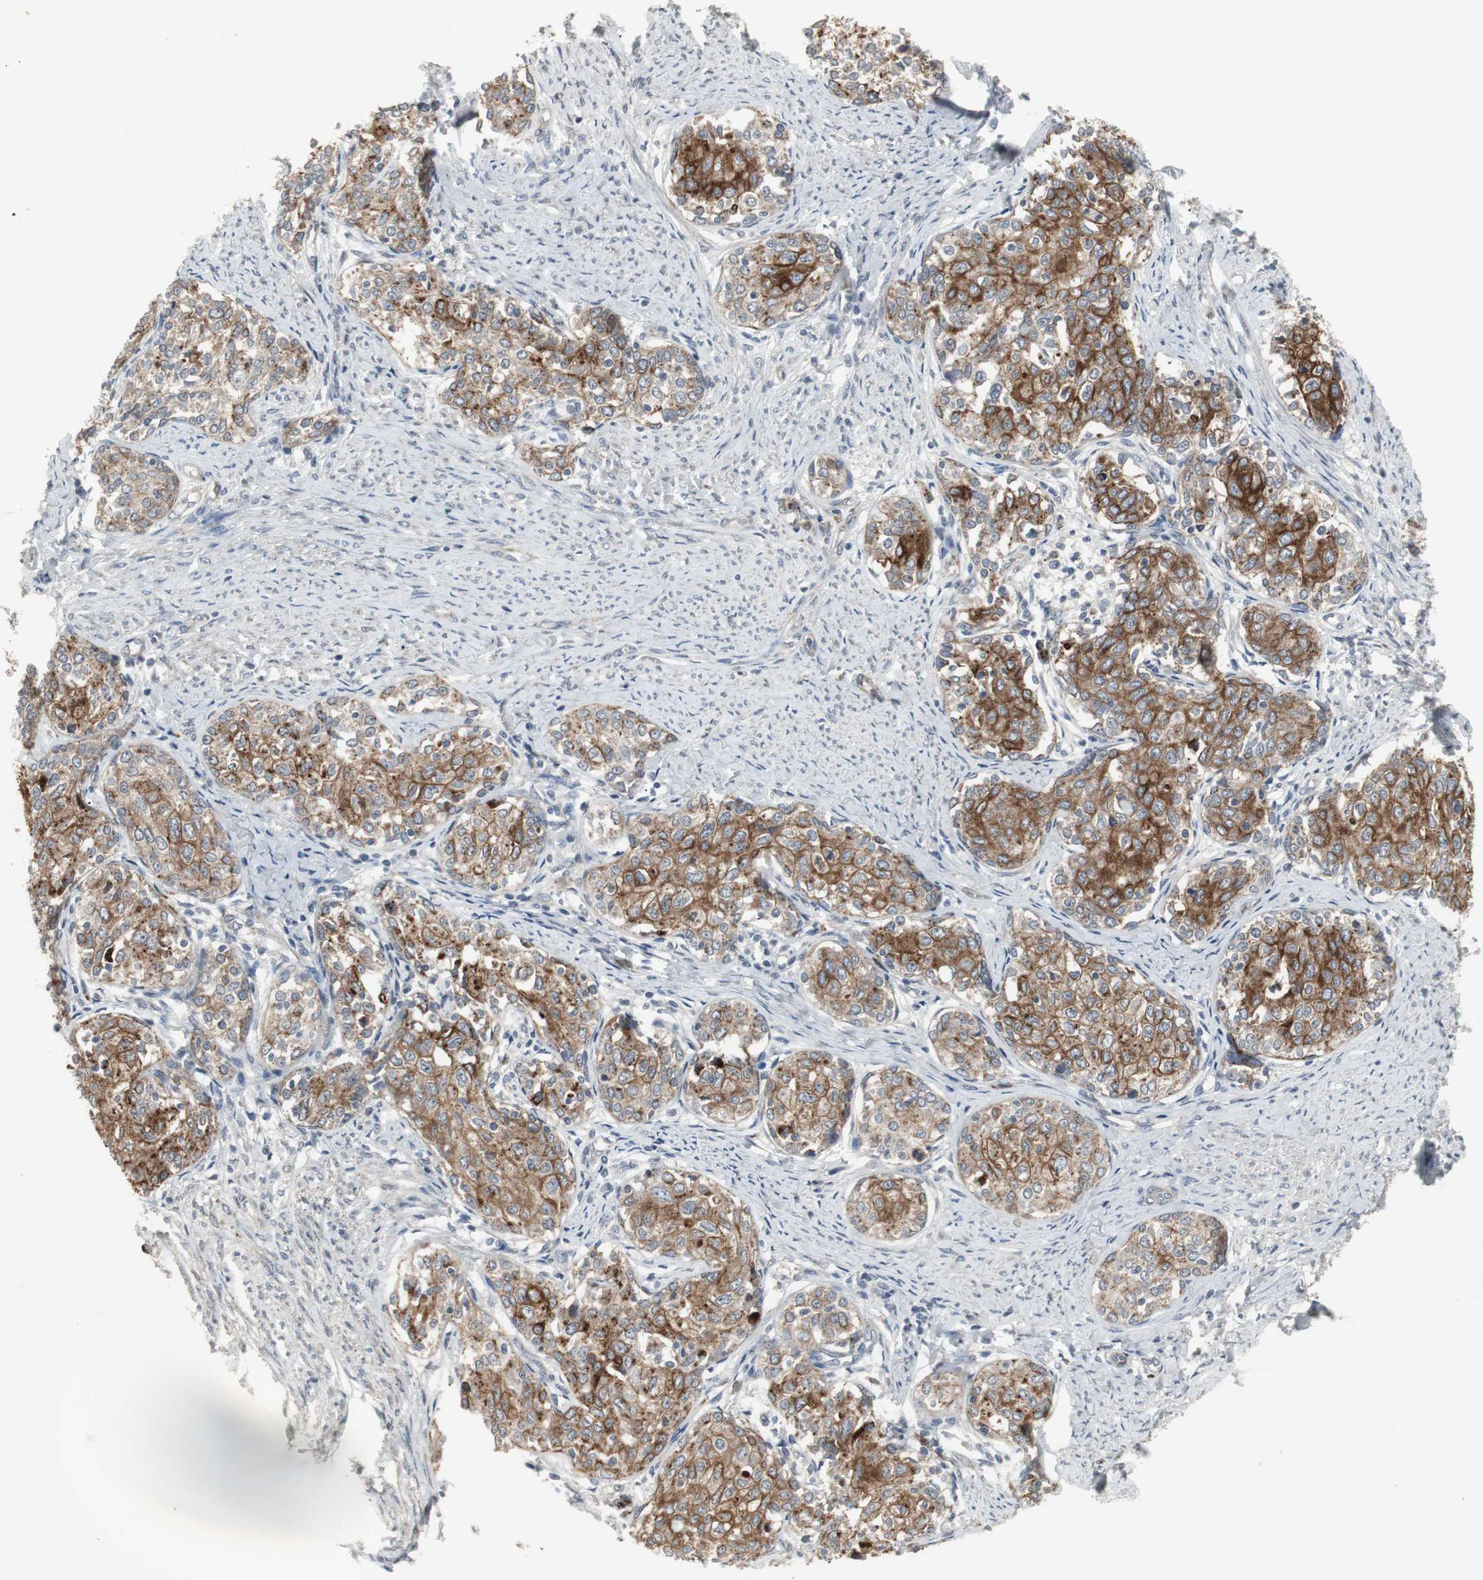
{"staining": {"intensity": "strong", "quantity": ">75%", "location": "cytoplasmic/membranous"}, "tissue": "cervical cancer", "cell_type": "Tumor cells", "image_type": "cancer", "snomed": [{"axis": "morphology", "description": "Squamous cell carcinoma, NOS"}, {"axis": "morphology", "description": "Adenocarcinoma, NOS"}, {"axis": "topography", "description": "Cervix"}], "caption": "Immunohistochemical staining of human cervical cancer (adenocarcinoma) exhibits high levels of strong cytoplasmic/membranous positivity in approximately >75% of tumor cells. (Stains: DAB (3,3'-diaminobenzidine) in brown, nuclei in blue, Microscopy: brightfield microscopy at high magnification).", "gene": "GBA1", "patient": {"sex": "female", "age": 52}}